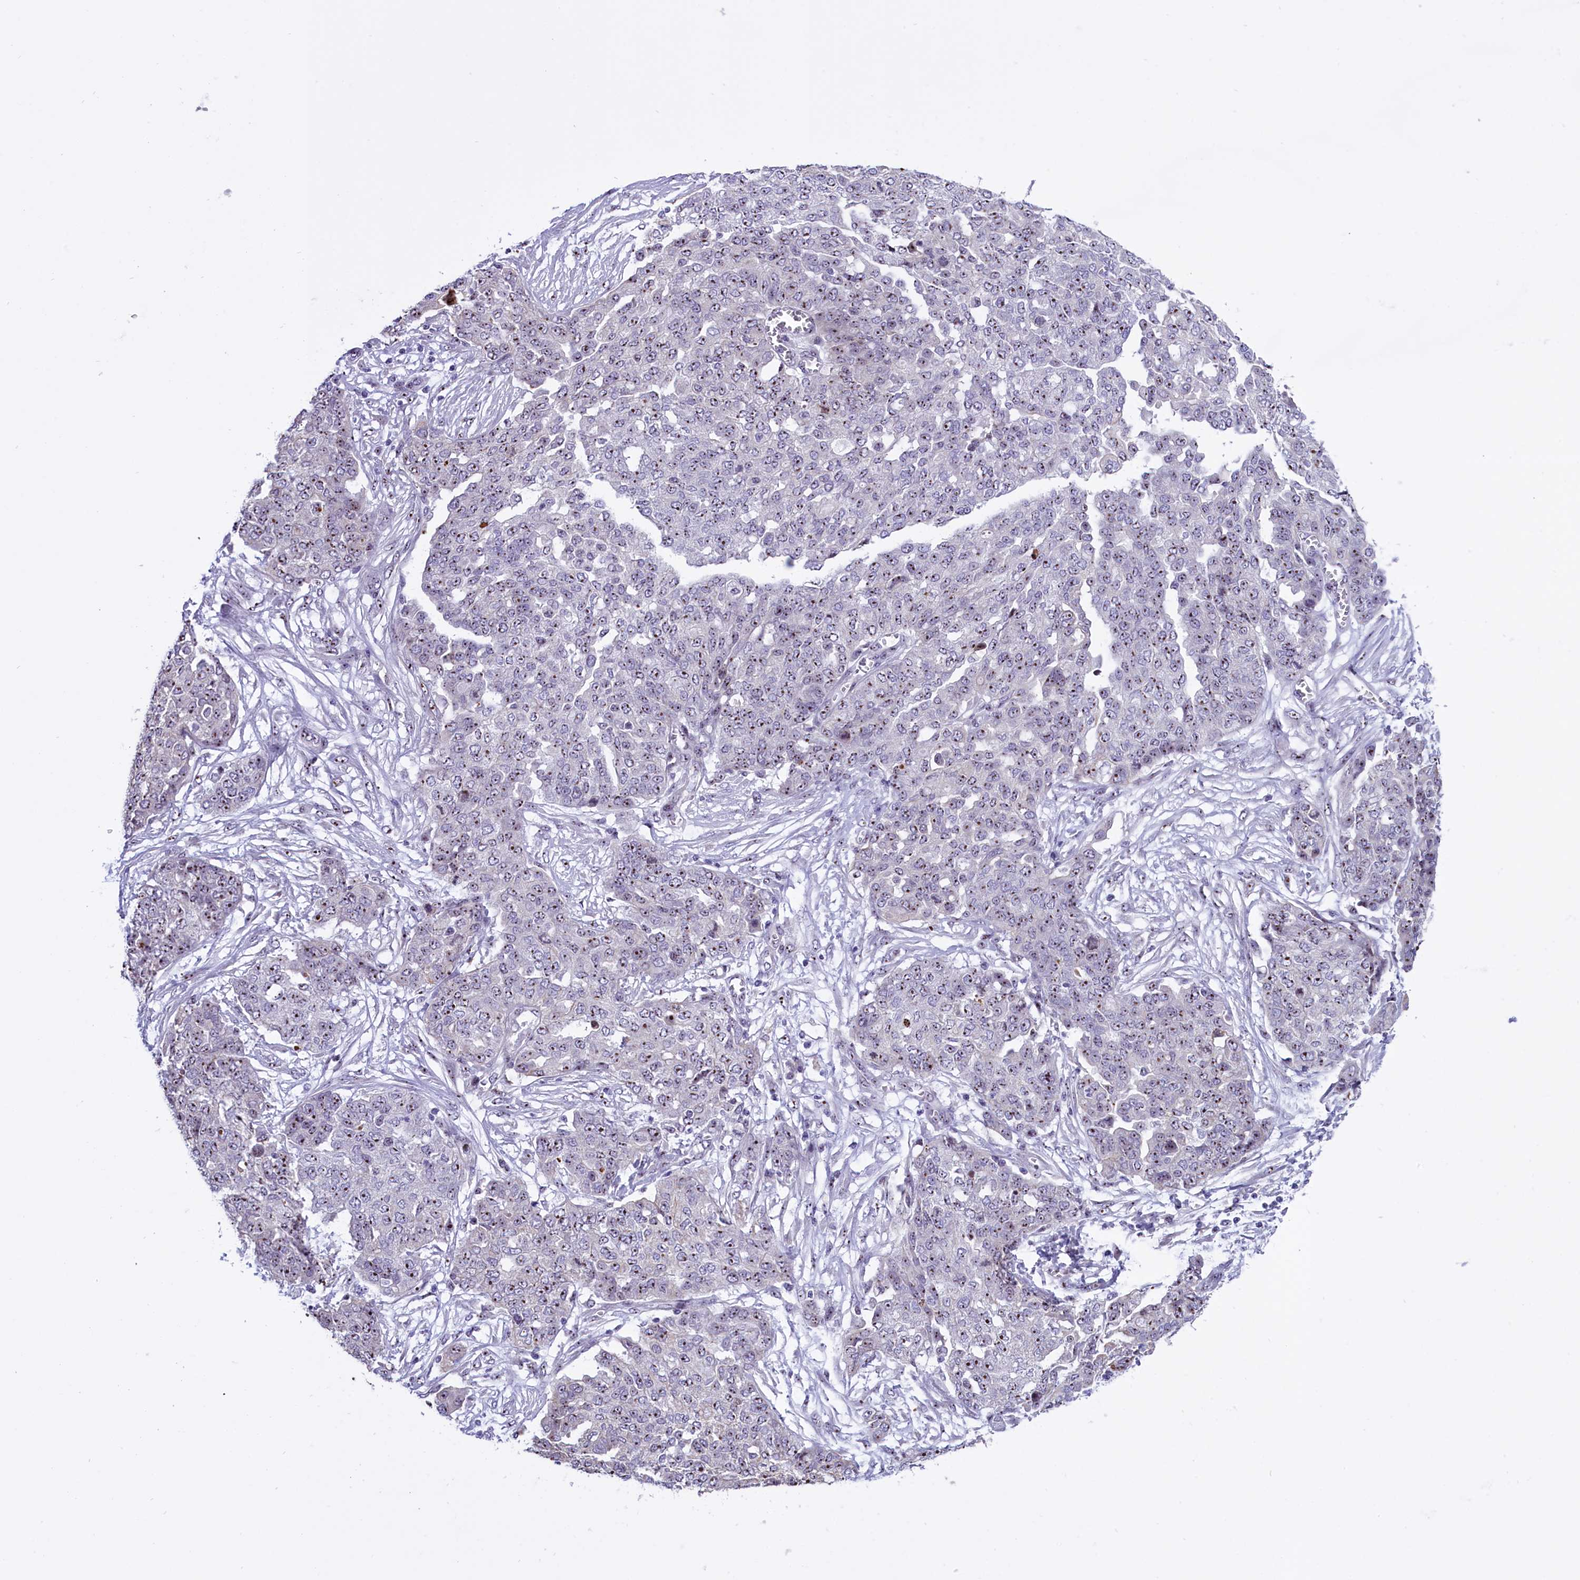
{"staining": {"intensity": "moderate", "quantity": ">75%", "location": "nuclear"}, "tissue": "ovarian cancer", "cell_type": "Tumor cells", "image_type": "cancer", "snomed": [{"axis": "morphology", "description": "Cystadenocarcinoma, serous, NOS"}, {"axis": "topography", "description": "Soft tissue"}, {"axis": "topography", "description": "Ovary"}], "caption": "Ovarian cancer stained with a protein marker exhibits moderate staining in tumor cells.", "gene": "TBL3", "patient": {"sex": "female", "age": 57}}